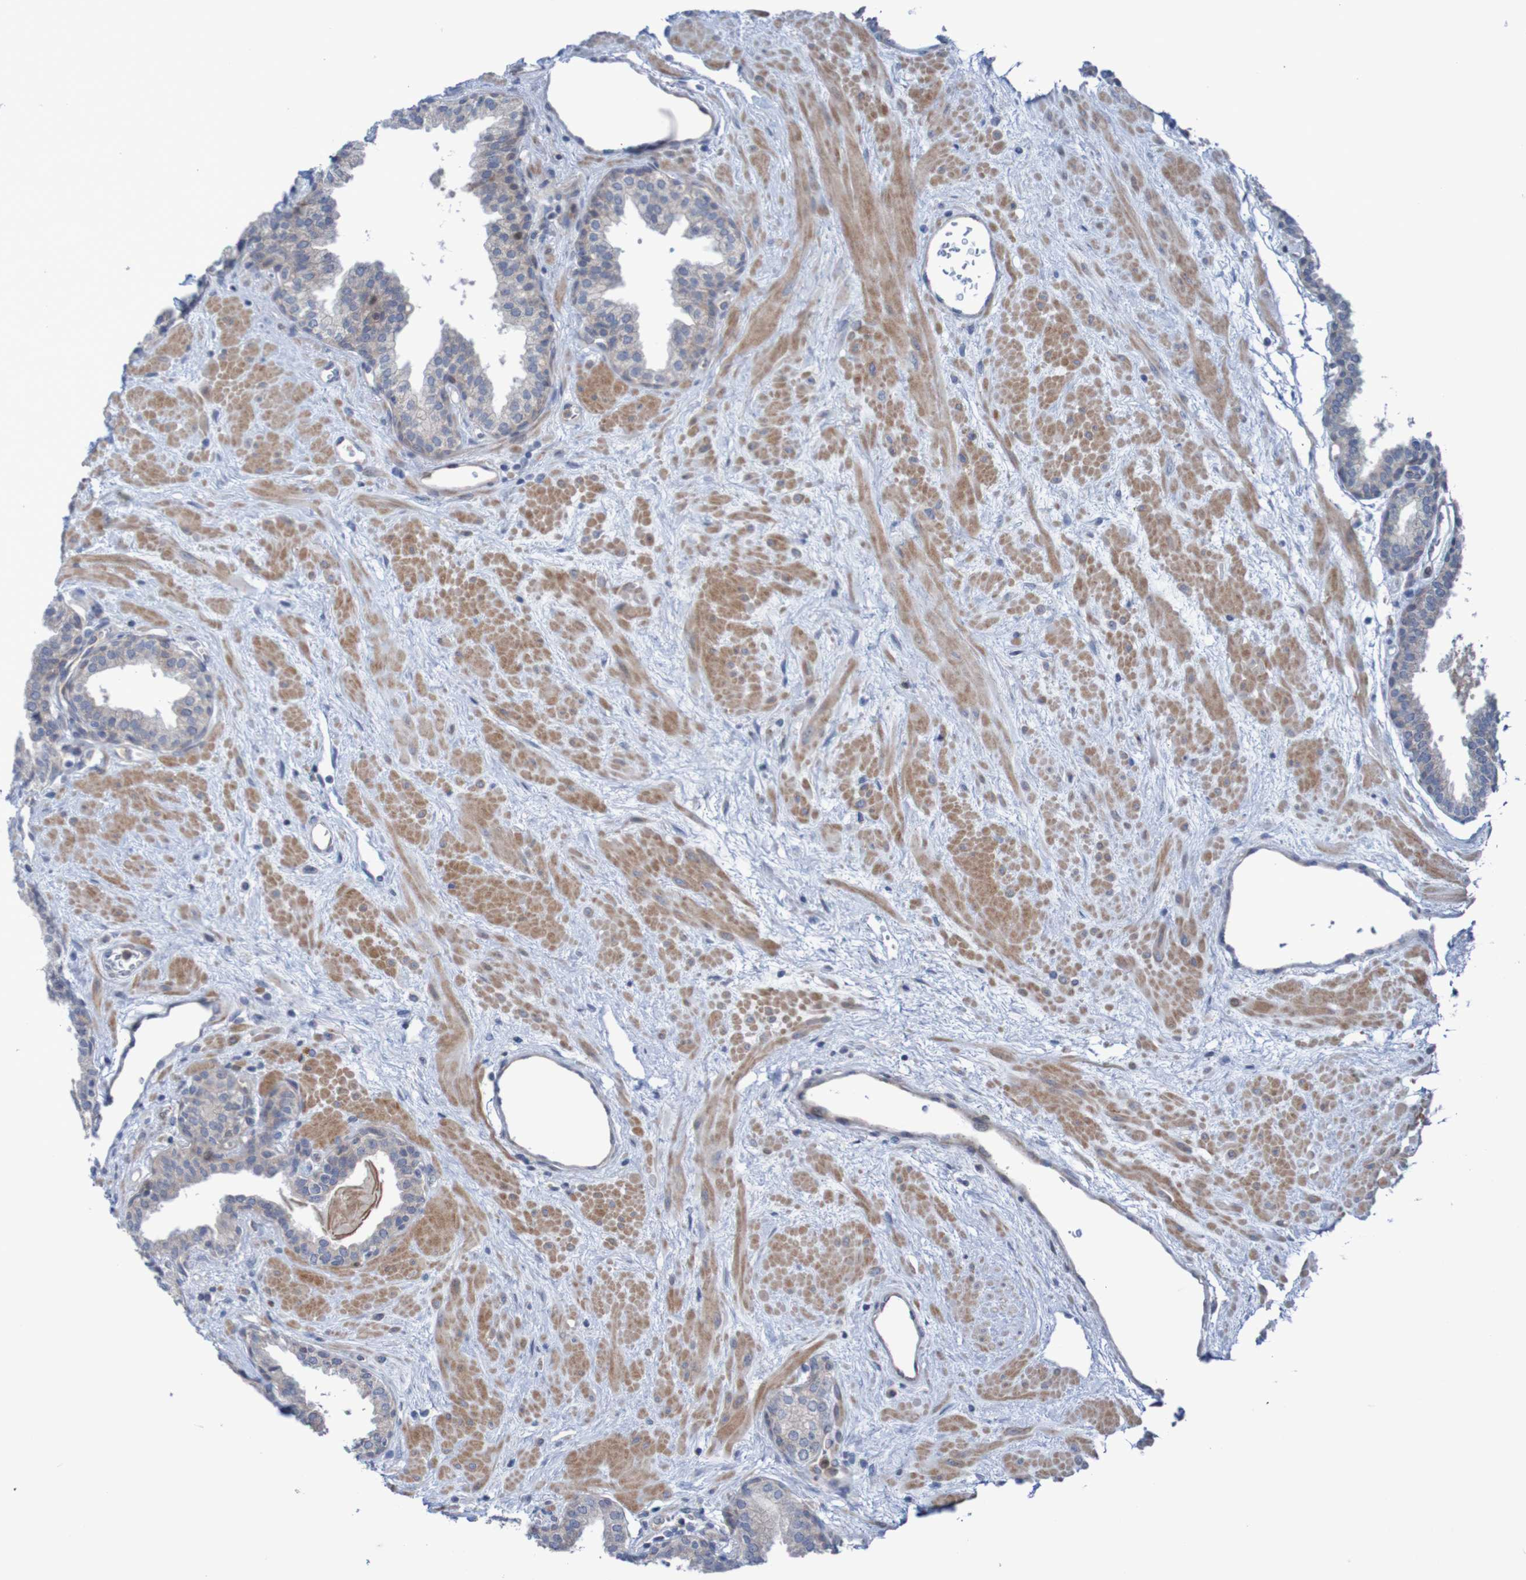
{"staining": {"intensity": "weak", "quantity": ">75%", "location": "cytoplasmic/membranous"}, "tissue": "prostate", "cell_type": "Glandular cells", "image_type": "normal", "snomed": [{"axis": "morphology", "description": "Normal tissue, NOS"}, {"axis": "topography", "description": "Prostate"}], "caption": "A high-resolution histopathology image shows immunohistochemistry (IHC) staining of unremarkable prostate, which reveals weak cytoplasmic/membranous staining in about >75% of glandular cells. The protein of interest is shown in brown color, while the nuclei are stained blue.", "gene": "ANGPT4", "patient": {"sex": "male", "age": 51}}